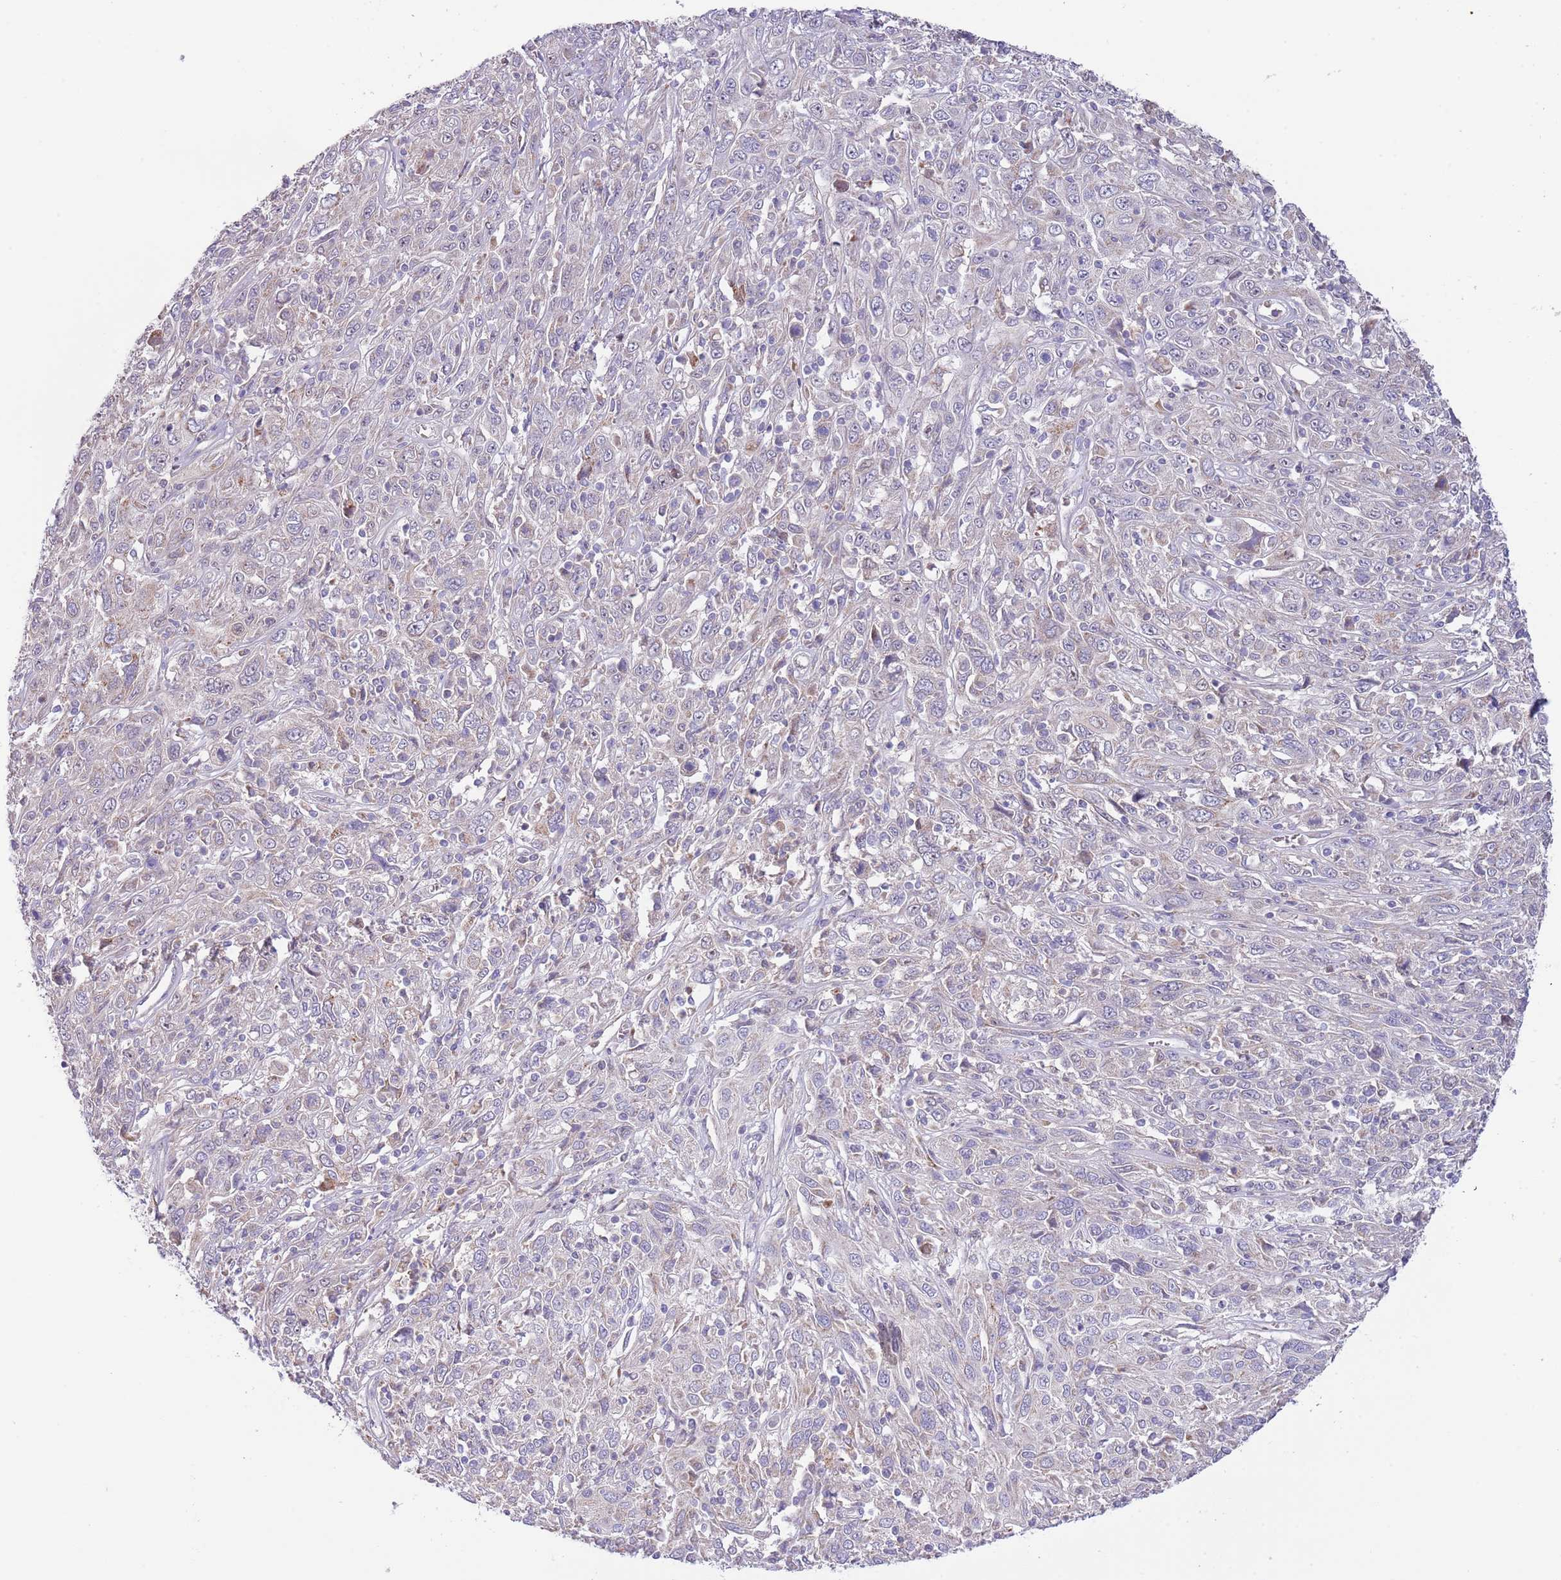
{"staining": {"intensity": "negative", "quantity": "none", "location": "none"}, "tissue": "cervical cancer", "cell_type": "Tumor cells", "image_type": "cancer", "snomed": [{"axis": "morphology", "description": "Squamous cell carcinoma, NOS"}, {"axis": "topography", "description": "Cervix"}], "caption": "This is an IHC micrograph of human cervical cancer (squamous cell carcinoma). There is no staining in tumor cells.", "gene": "AP1S2", "patient": {"sex": "female", "age": 46}}